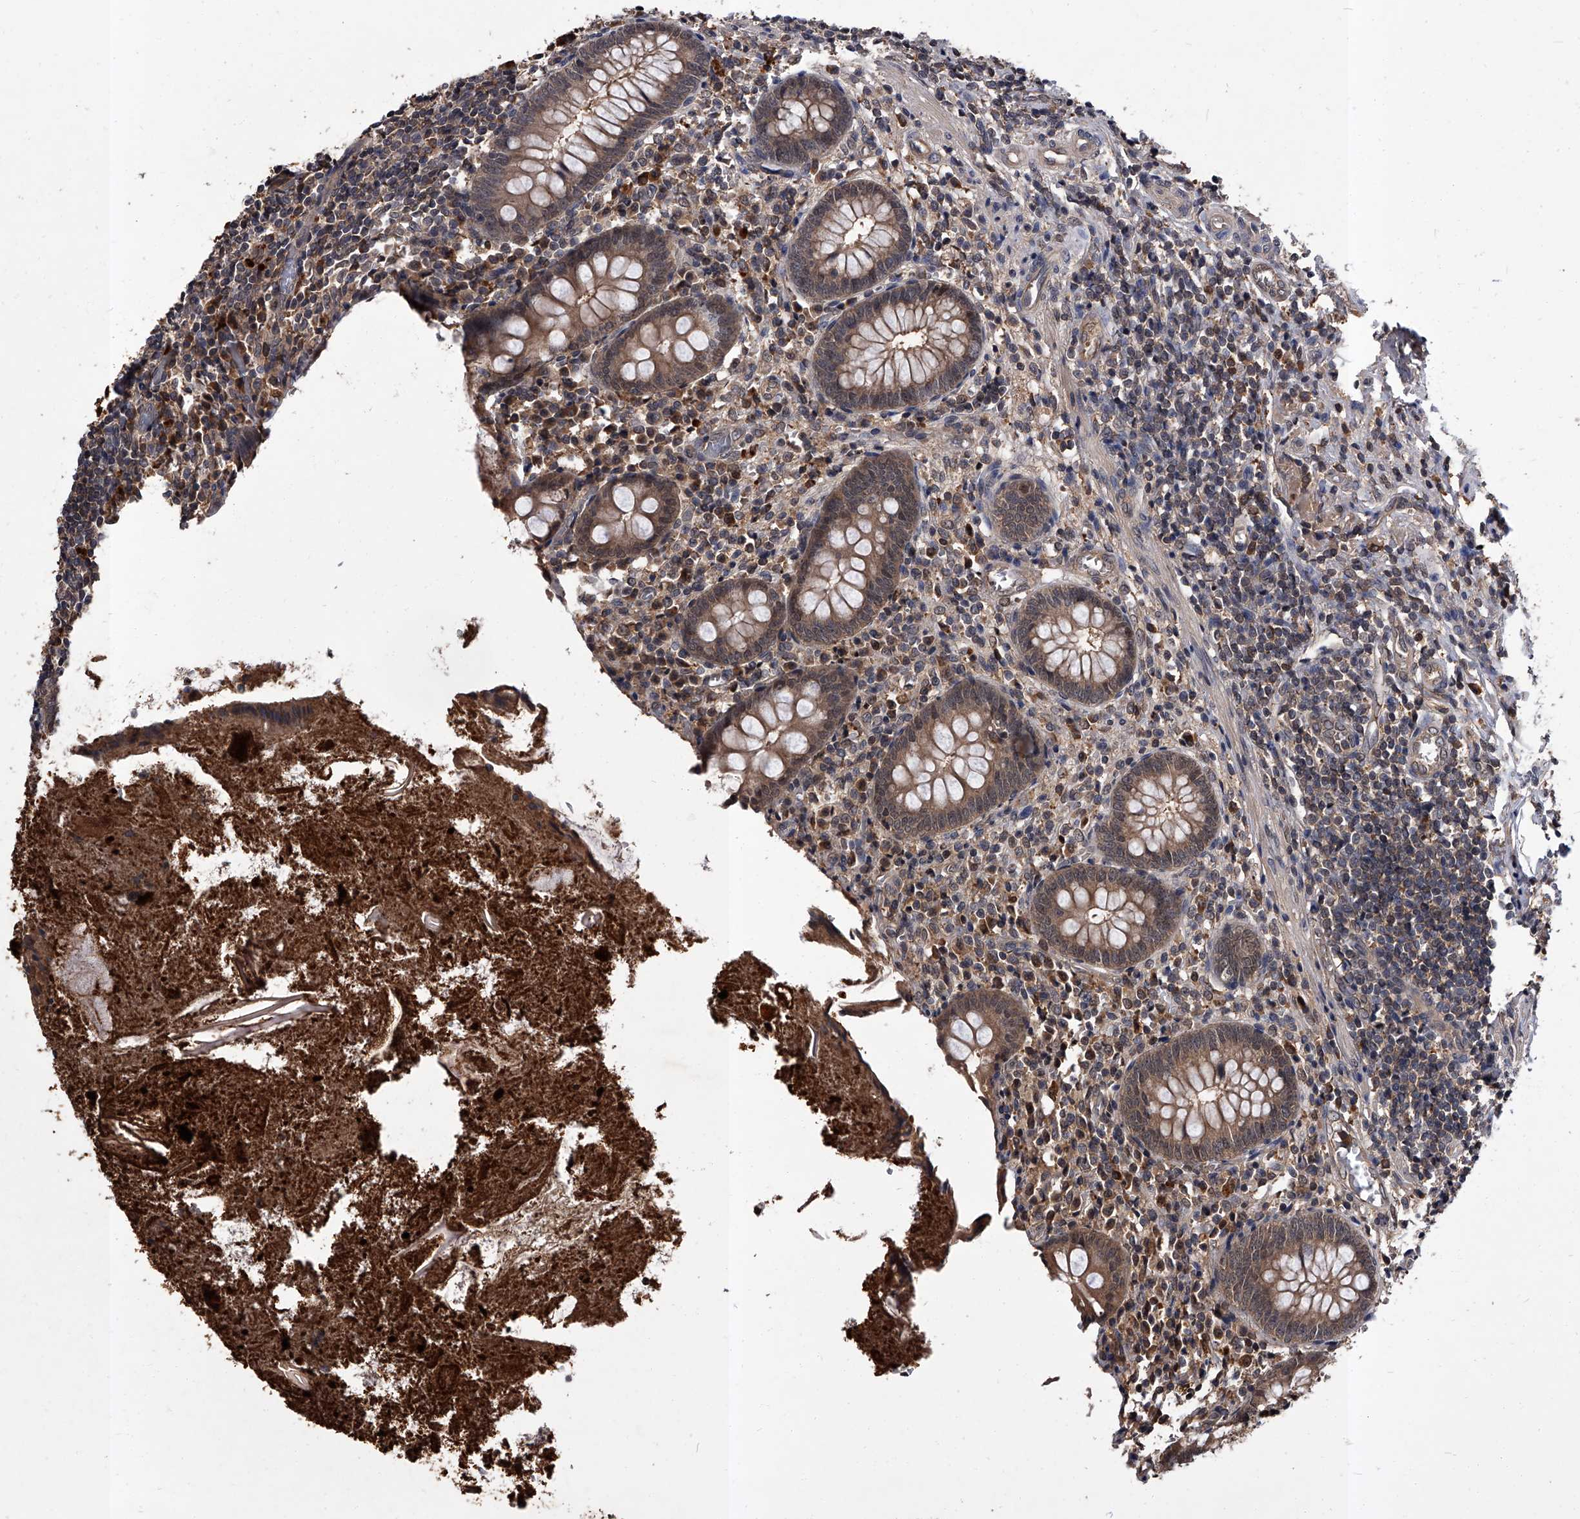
{"staining": {"intensity": "moderate", "quantity": ">75%", "location": "cytoplasmic/membranous,nuclear"}, "tissue": "appendix", "cell_type": "Glandular cells", "image_type": "normal", "snomed": [{"axis": "morphology", "description": "Normal tissue, NOS"}, {"axis": "topography", "description": "Appendix"}], "caption": "Normal appendix demonstrates moderate cytoplasmic/membranous,nuclear staining in approximately >75% of glandular cells, visualized by immunohistochemistry.", "gene": "SLC18B1", "patient": {"sex": "female", "age": 17}}